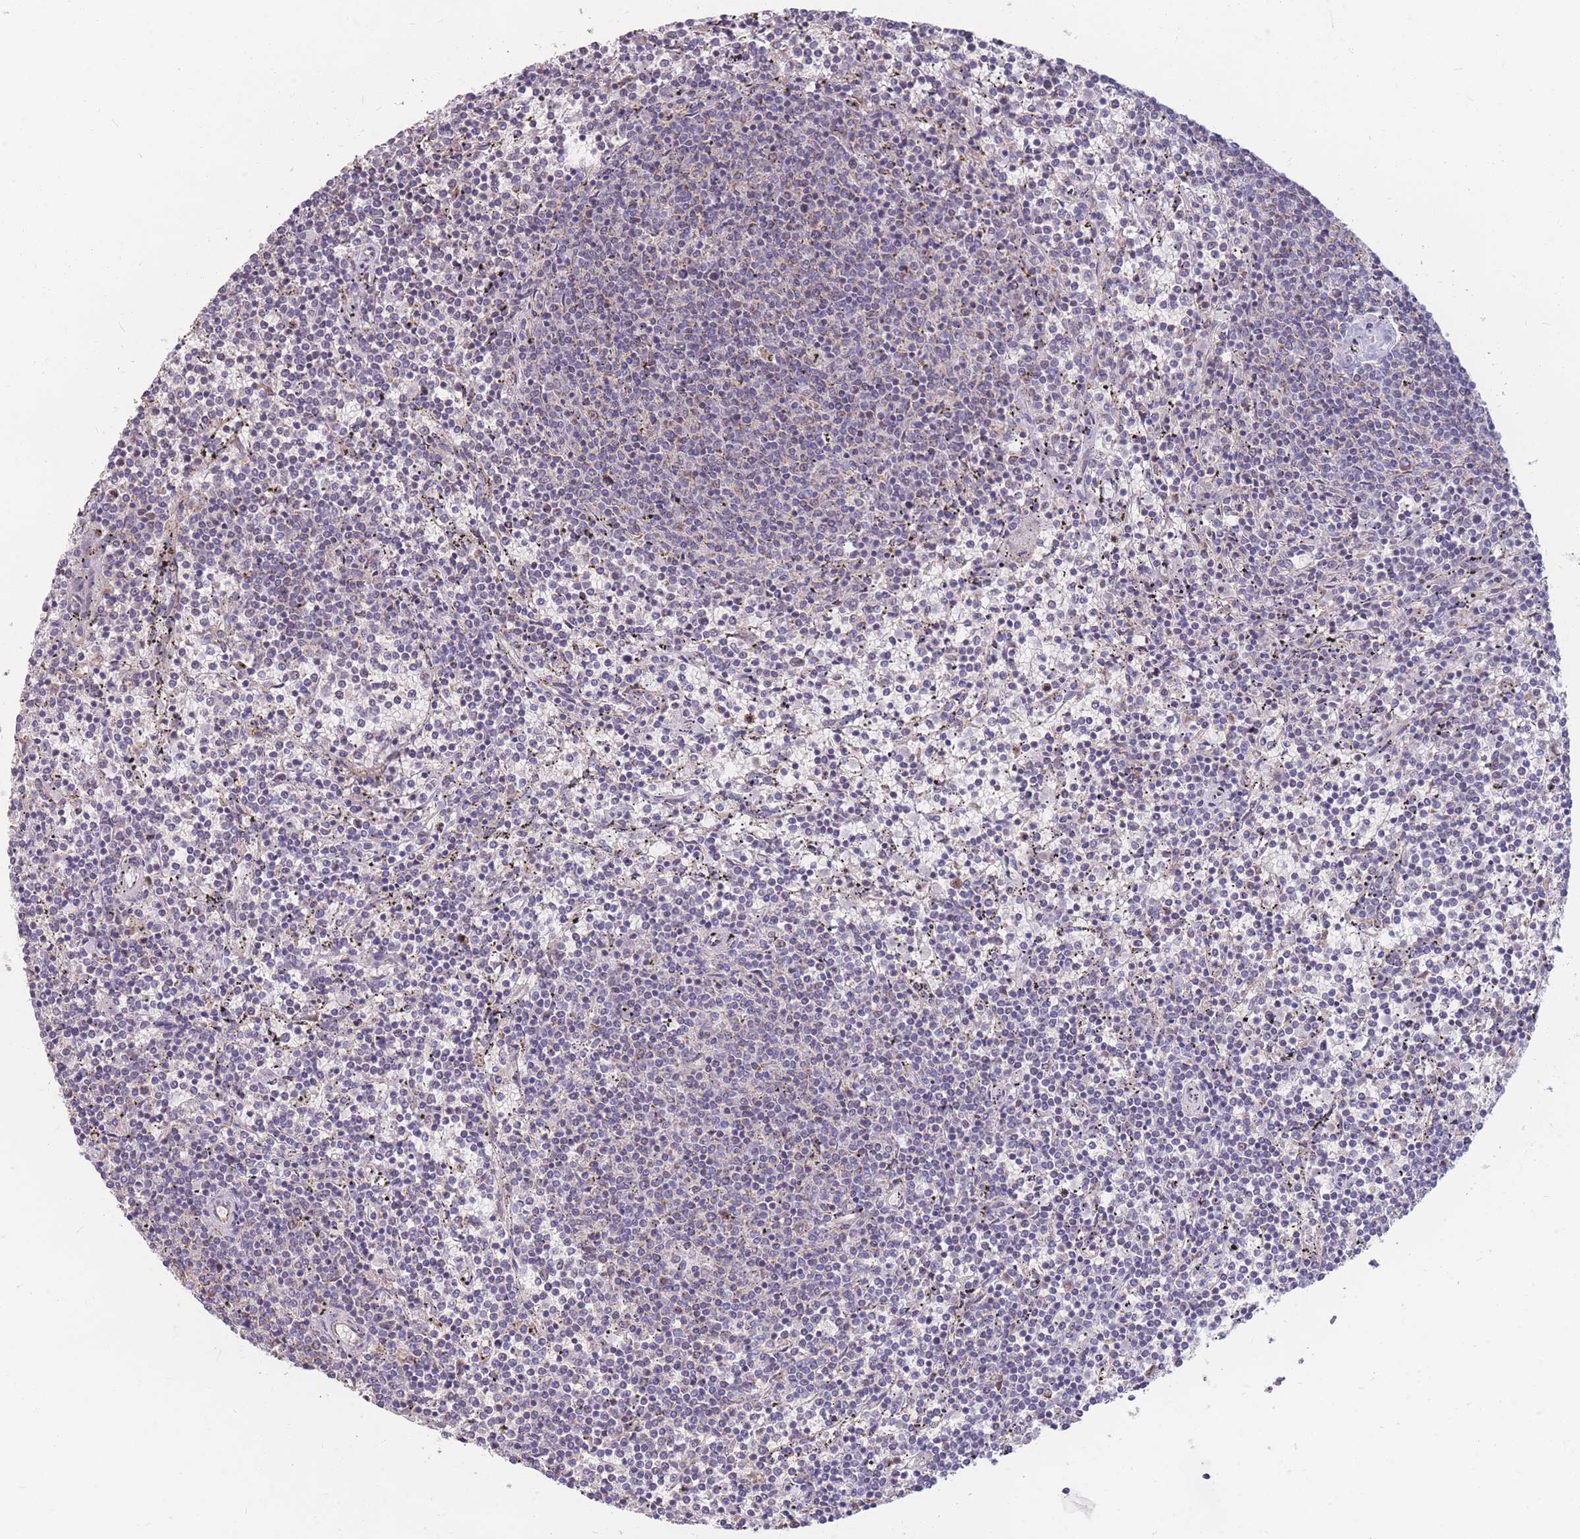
{"staining": {"intensity": "negative", "quantity": "none", "location": "none"}, "tissue": "lymphoma", "cell_type": "Tumor cells", "image_type": "cancer", "snomed": [{"axis": "morphology", "description": "Malignant lymphoma, non-Hodgkin's type, Low grade"}, {"axis": "topography", "description": "Spleen"}], "caption": "The image exhibits no significant staining in tumor cells of lymphoma. The staining is performed using DAB brown chromogen with nuclei counter-stained in using hematoxylin.", "gene": "MRPS9", "patient": {"sex": "female", "age": 50}}